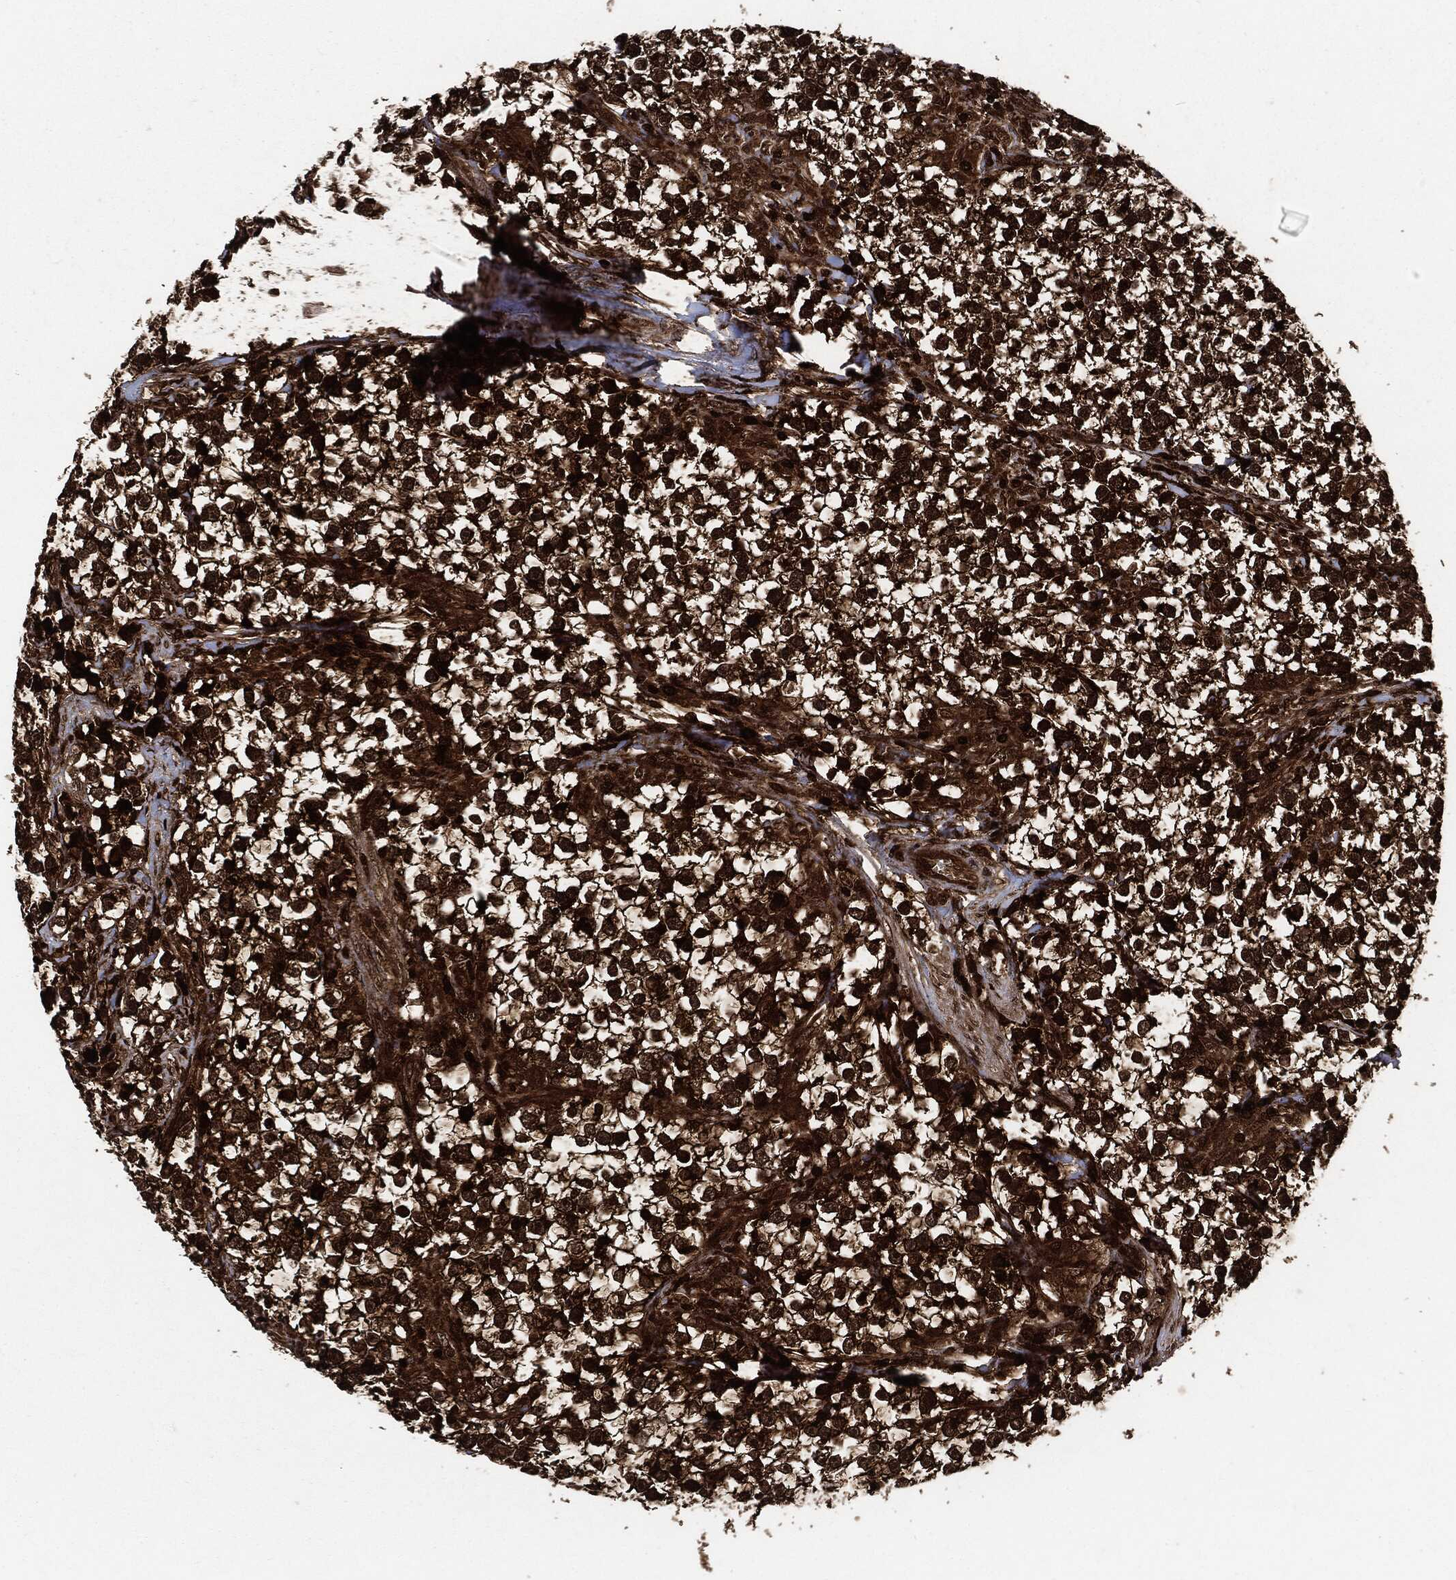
{"staining": {"intensity": "strong", "quantity": ">75%", "location": "cytoplasmic/membranous"}, "tissue": "testis cancer", "cell_type": "Tumor cells", "image_type": "cancer", "snomed": [{"axis": "morphology", "description": "Seminoma, NOS"}, {"axis": "topography", "description": "Testis"}], "caption": "Seminoma (testis) was stained to show a protein in brown. There is high levels of strong cytoplasmic/membranous expression in about >75% of tumor cells. Using DAB (brown) and hematoxylin (blue) stains, captured at high magnification using brightfield microscopy.", "gene": "YWHAB", "patient": {"sex": "male", "age": 59}}